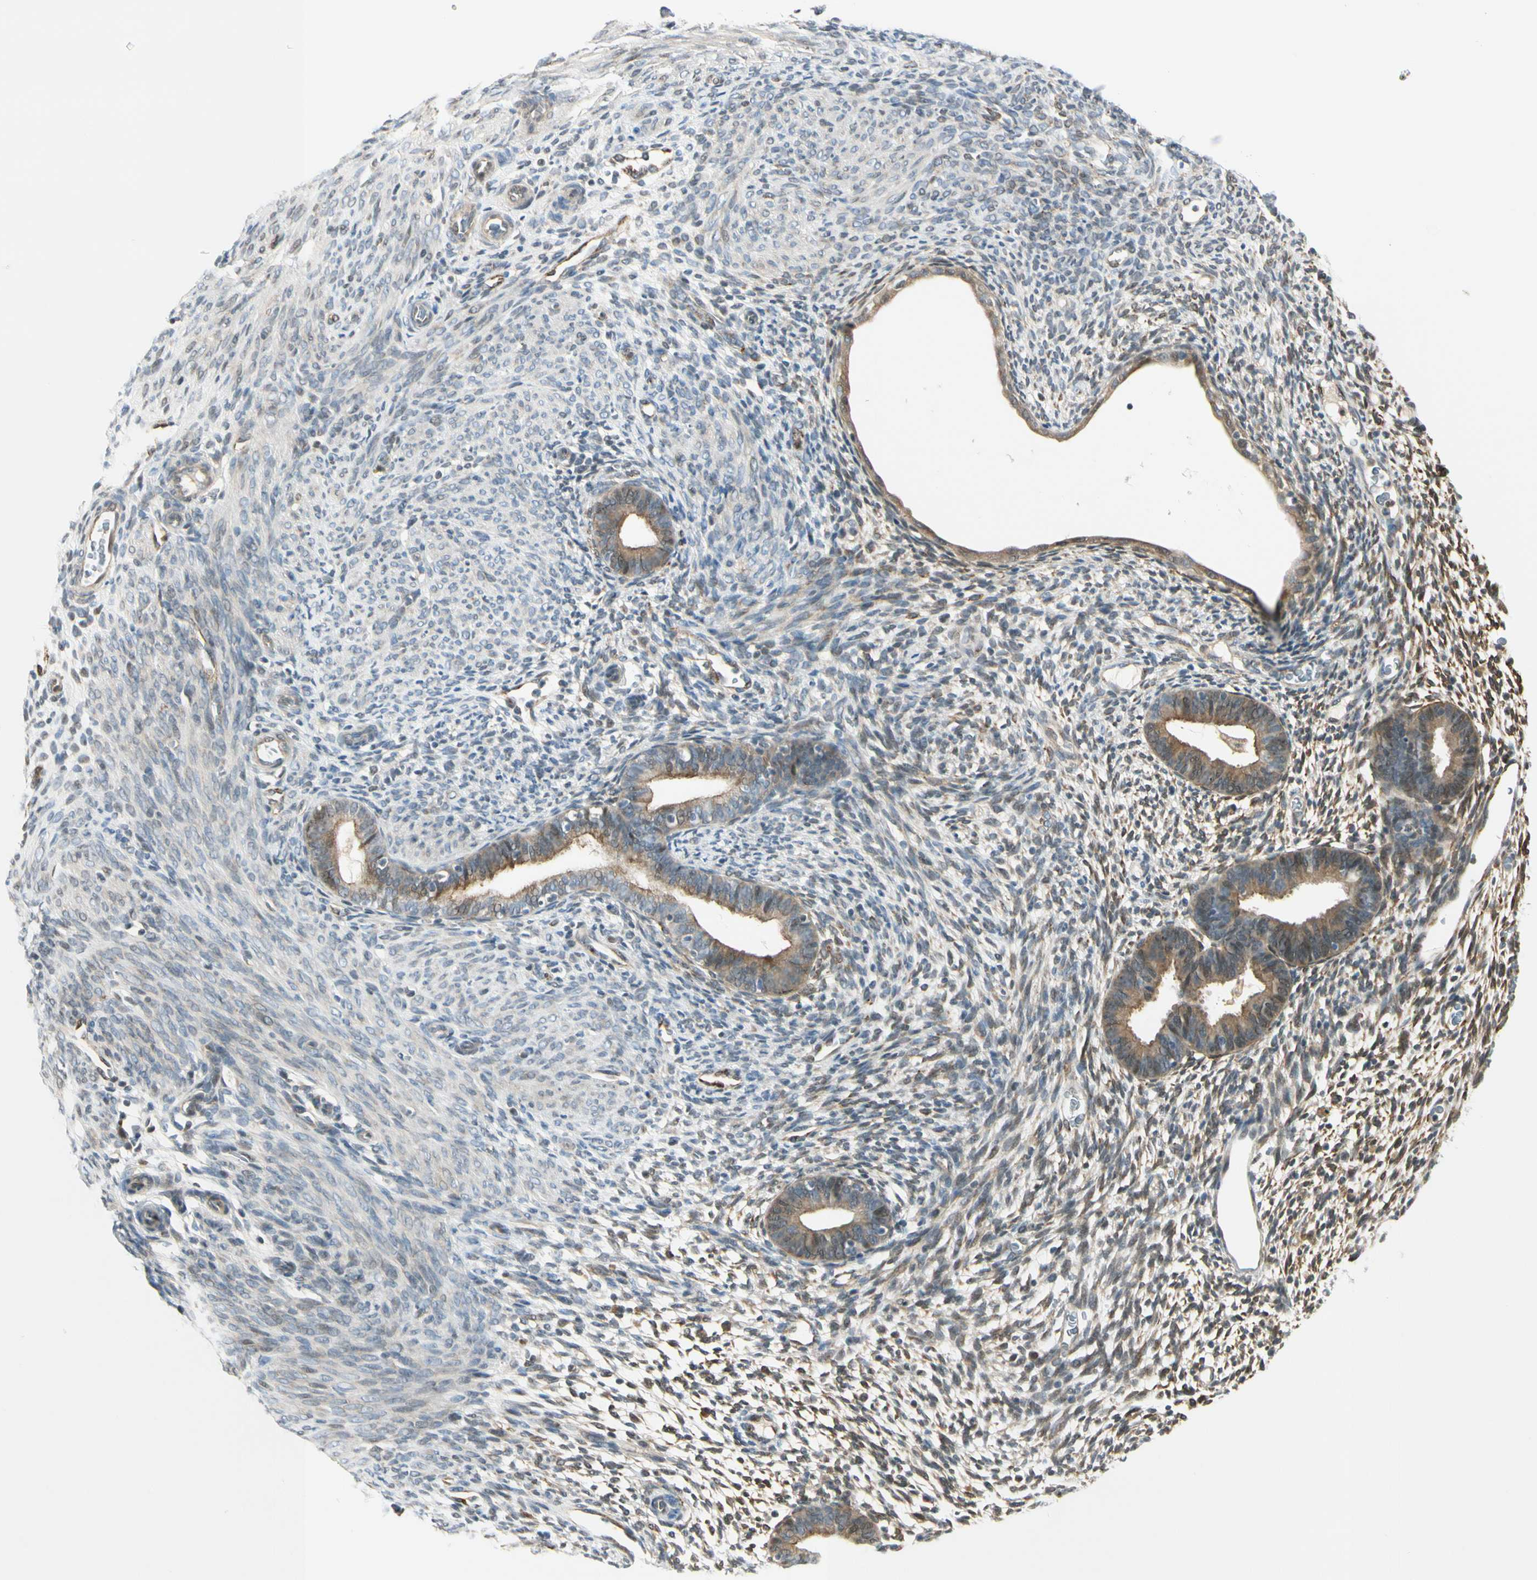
{"staining": {"intensity": "weak", "quantity": "25%-75%", "location": "cytoplasmic/membranous"}, "tissue": "endometrium", "cell_type": "Cells in endometrial stroma", "image_type": "normal", "snomed": [{"axis": "morphology", "description": "Normal tissue, NOS"}, {"axis": "morphology", "description": "Atrophy, NOS"}, {"axis": "topography", "description": "Uterus"}, {"axis": "topography", "description": "Endometrium"}], "caption": "IHC of unremarkable human endometrium shows low levels of weak cytoplasmic/membranous expression in about 25%-75% of cells in endometrial stroma.", "gene": "NPDC1", "patient": {"sex": "female", "age": 68}}